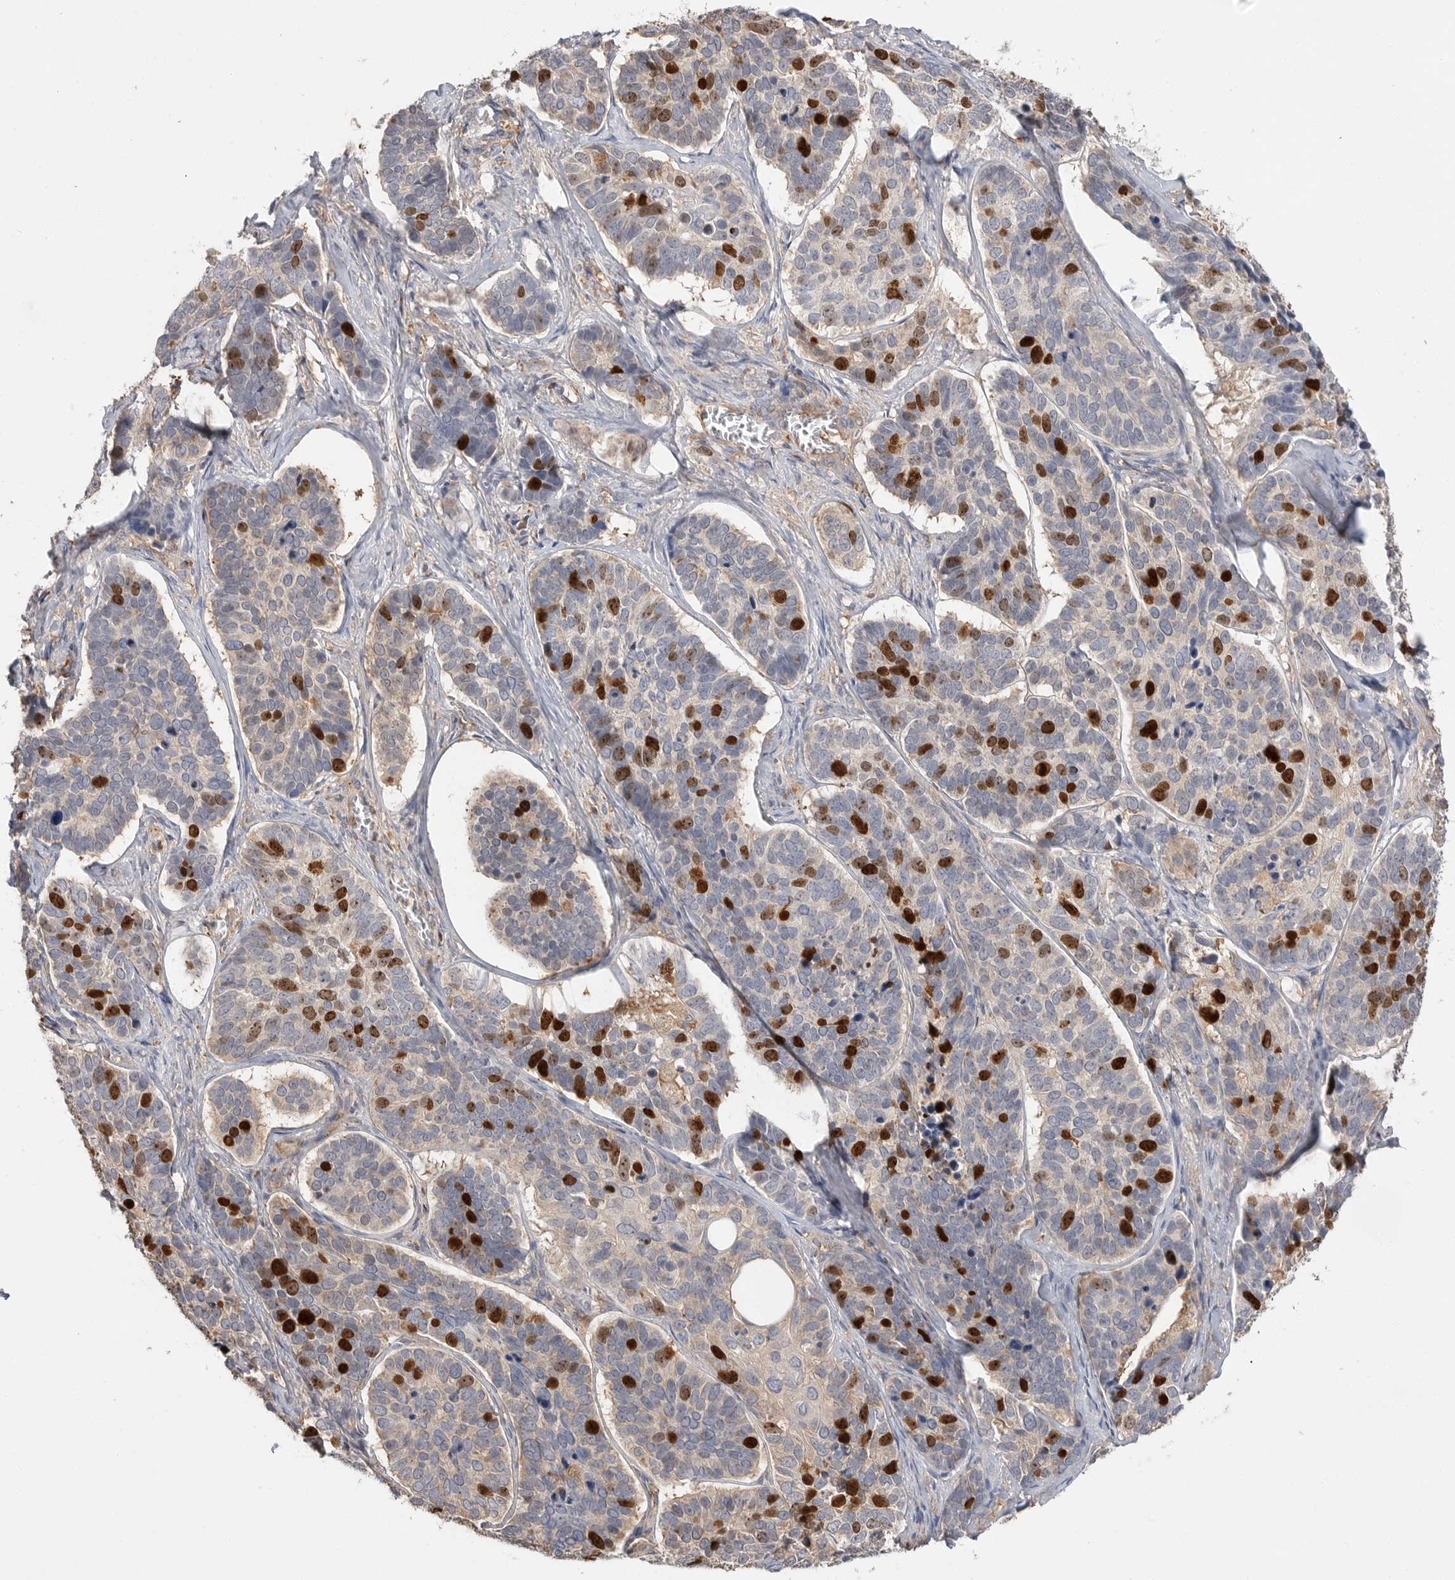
{"staining": {"intensity": "strong", "quantity": "25%-75%", "location": "nuclear"}, "tissue": "skin cancer", "cell_type": "Tumor cells", "image_type": "cancer", "snomed": [{"axis": "morphology", "description": "Basal cell carcinoma"}, {"axis": "topography", "description": "Skin"}], "caption": "Skin cancer (basal cell carcinoma) was stained to show a protein in brown. There is high levels of strong nuclear expression in about 25%-75% of tumor cells. The staining was performed using DAB (3,3'-diaminobenzidine), with brown indicating positive protein expression. Nuclei are stained blue with hematoxylin.", "gene": "TOP2A", "patient": {"sex": "male", "age": 62}}